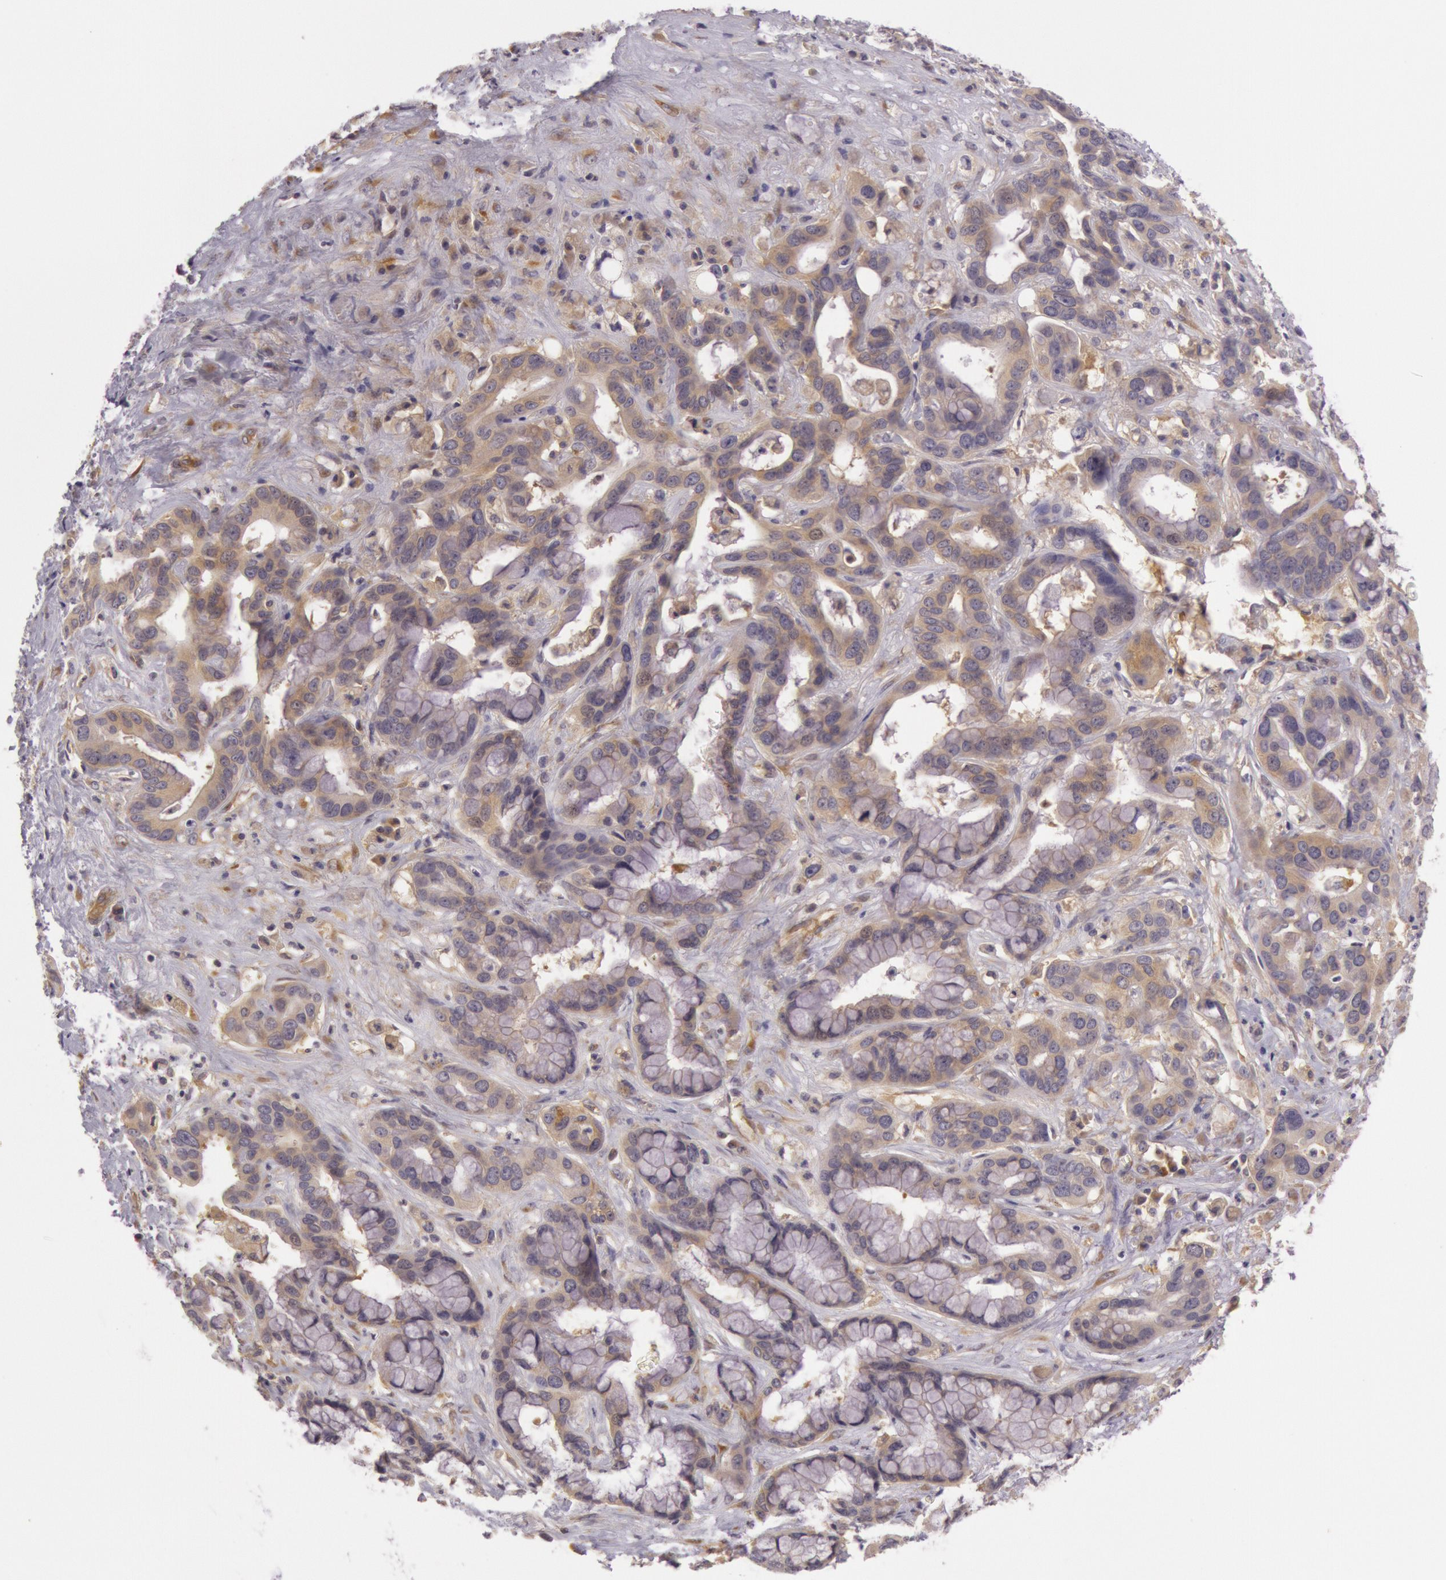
{"staining": {"intensity": "moderate", "quantity": ">75%", "location": "cytoplasmic/membranous"}, "tissue": "liver cancer", "cell_type": "Tumor cells", "image_type": "cancer", "snomed": [{"axis": "morphology", "description": "Cholangiocarcinoma"}, {"axis": "topography", "description": "Liver"}], "caption": "Human liver cancer (cholangiocarcinoma) stained with a brown dye demonstrates moderate cytoplasmic/membranous positive staining in approximately >75% of tumor cells.", "gene": "CHUK", "patient": {"sex": "female", "age": 65}}